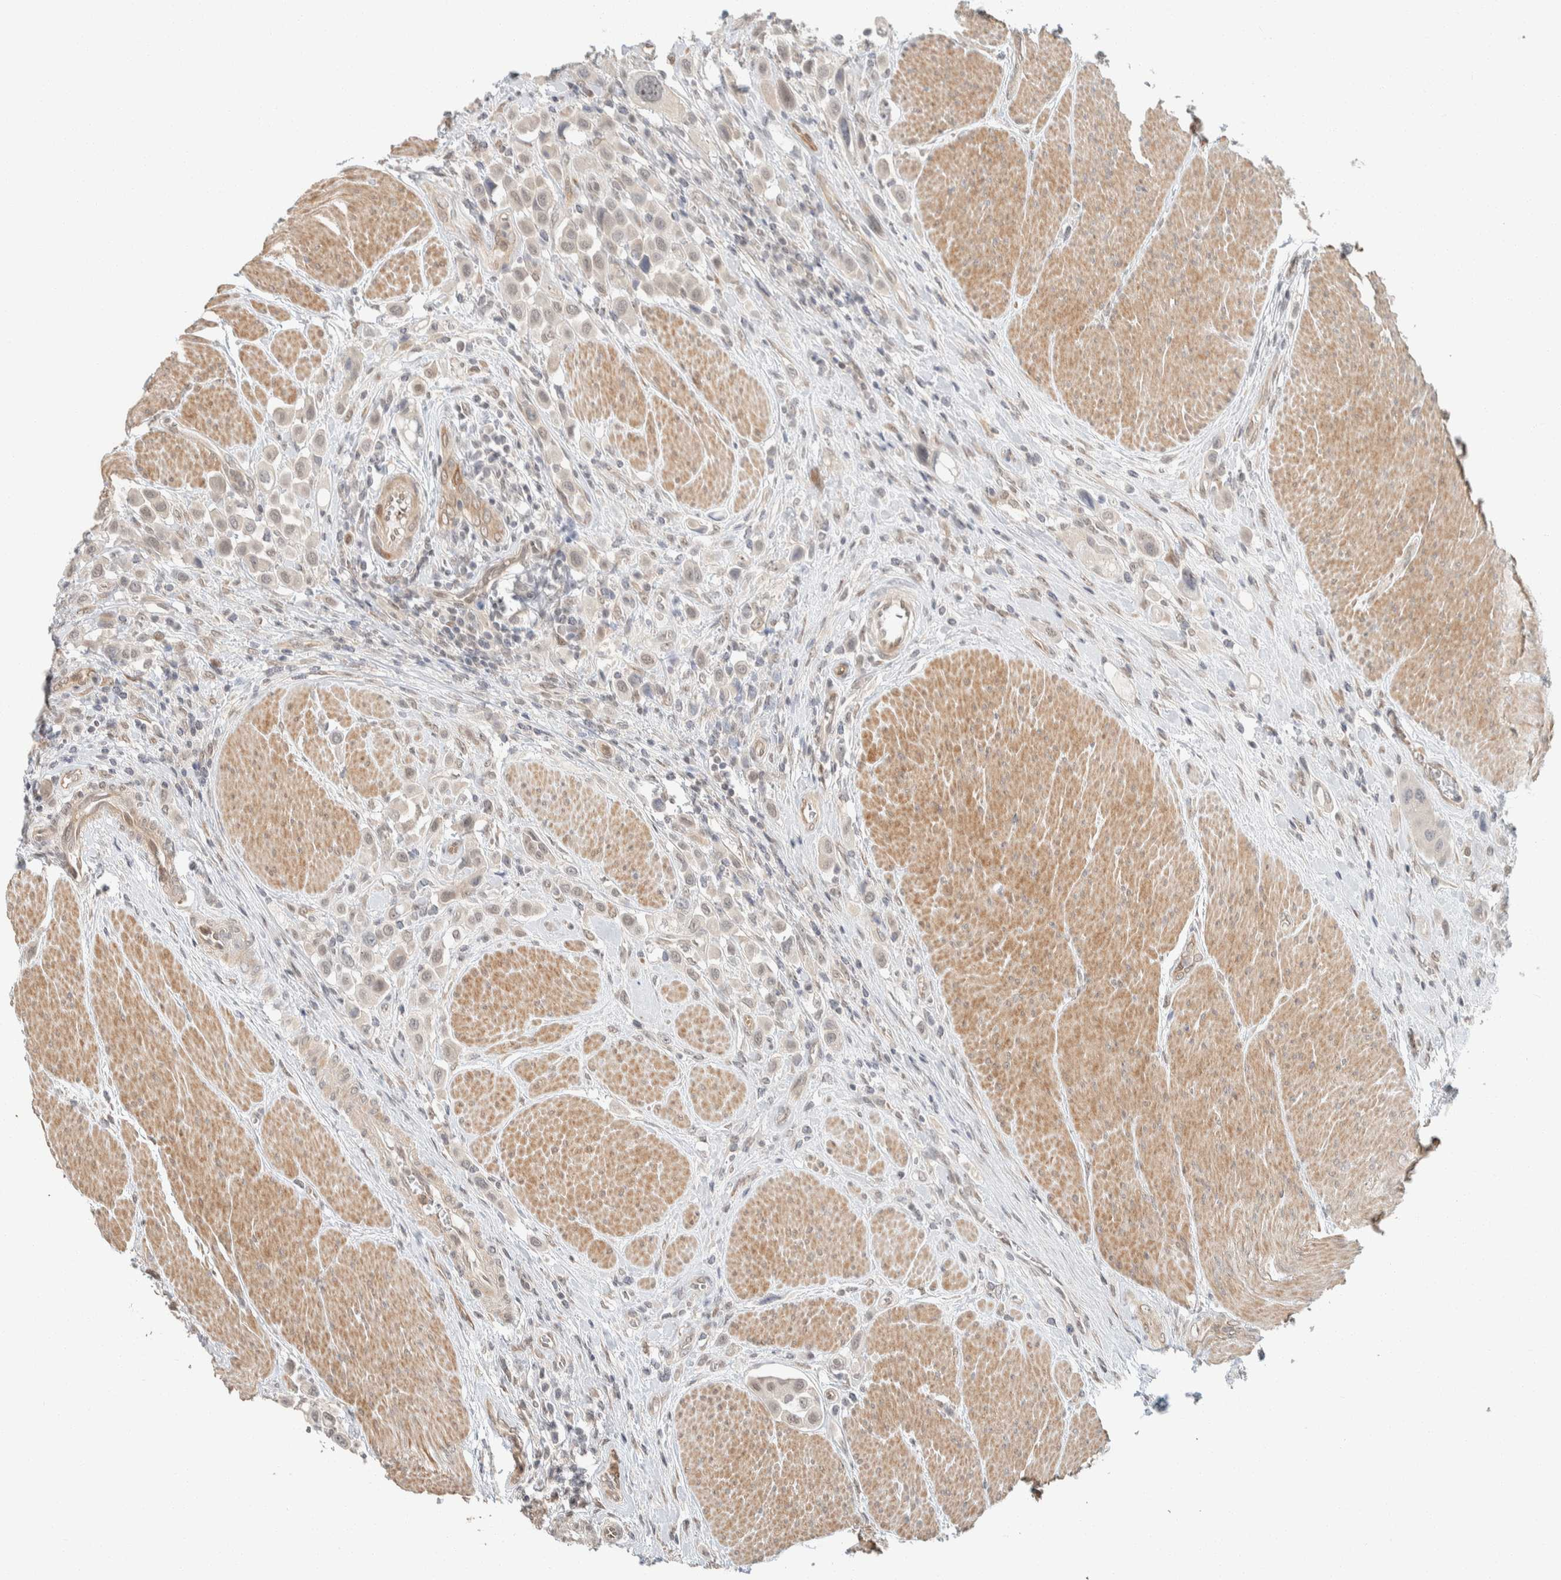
{"staining": {"intensity": "weak", "quantity": ">75%", "location": "nuclear"}, "tissue": "urothelial cancer", "cell_type": "Tumor cells", "image_type": "cancer", "snomed": [{"axis": "morphology", "description": "Urothelial carcinoma, High grade"}, {"axis": "topography", "description": "Urinary bladder"}], "caption": "Approximately >75% of tumor cells in urothelial cancer display weak nuclear protein staining as visualized by brown immunohistochemical staining.", "gene": "ZBTB2", "patient": {"sex": "male", "age": 50}}